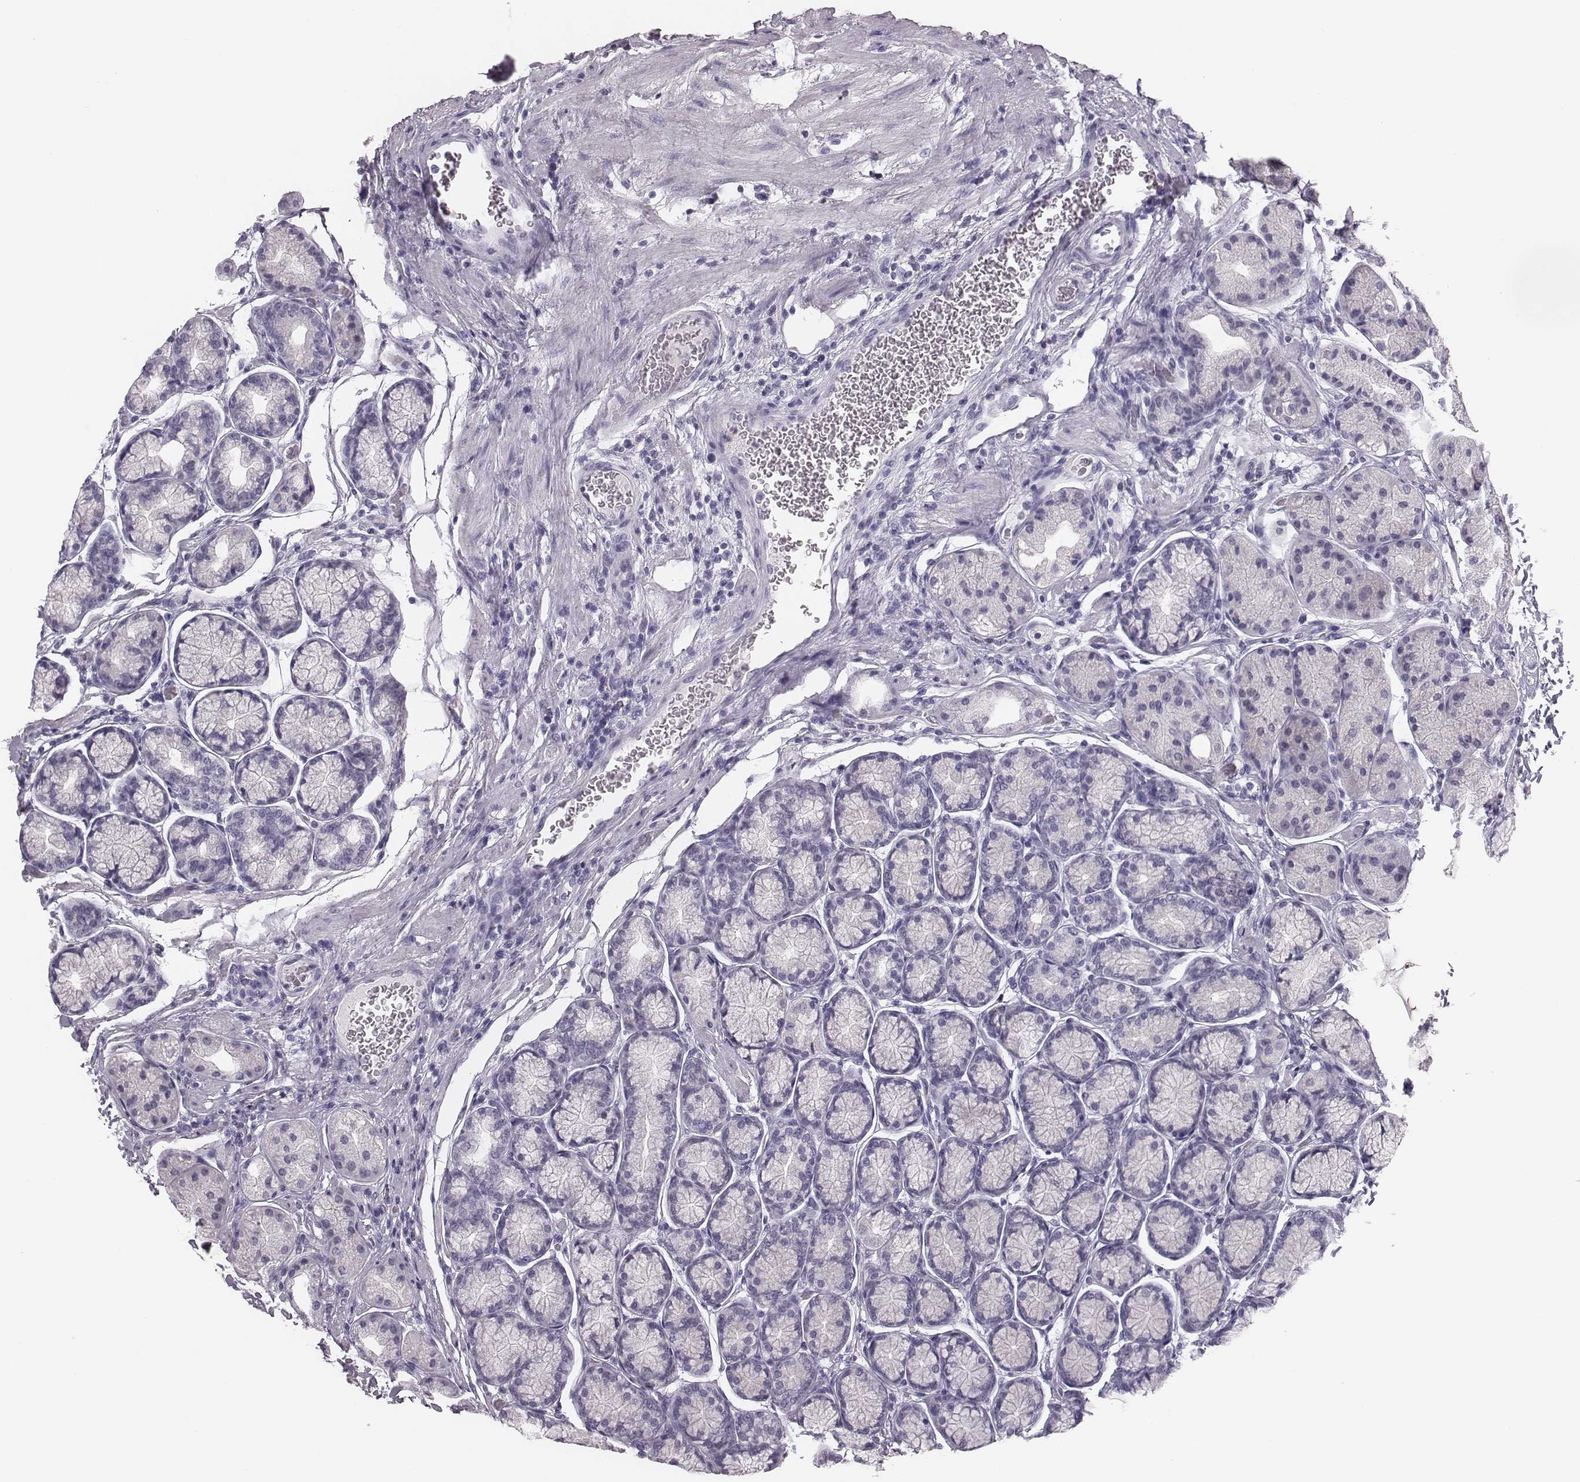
{"staining": {"intensity": "negative", "quantity": "none", "location": "none"}, "tissue": "stomach", "cell_type": "Glandular cells", "image_type": "normal", "snomed": [{"axis": "morphology", "description": "Normal tissue, NOS"}, {"axis": "morphology", "description": "Adenocarcinoma, NOS"}, {"axis": "morphology", "description": "Adenocarcinoma, High grade"}, {"axis": "topography", "description": "Stomach, upper"}, {"axis": "topography", "description": "Stomach"}], "caption": "Stomach stained for a protein using IHC demonstrates no staining glandular cells.", "gene": "CSH1", "patient": {"sex": "female", "age": 65}}